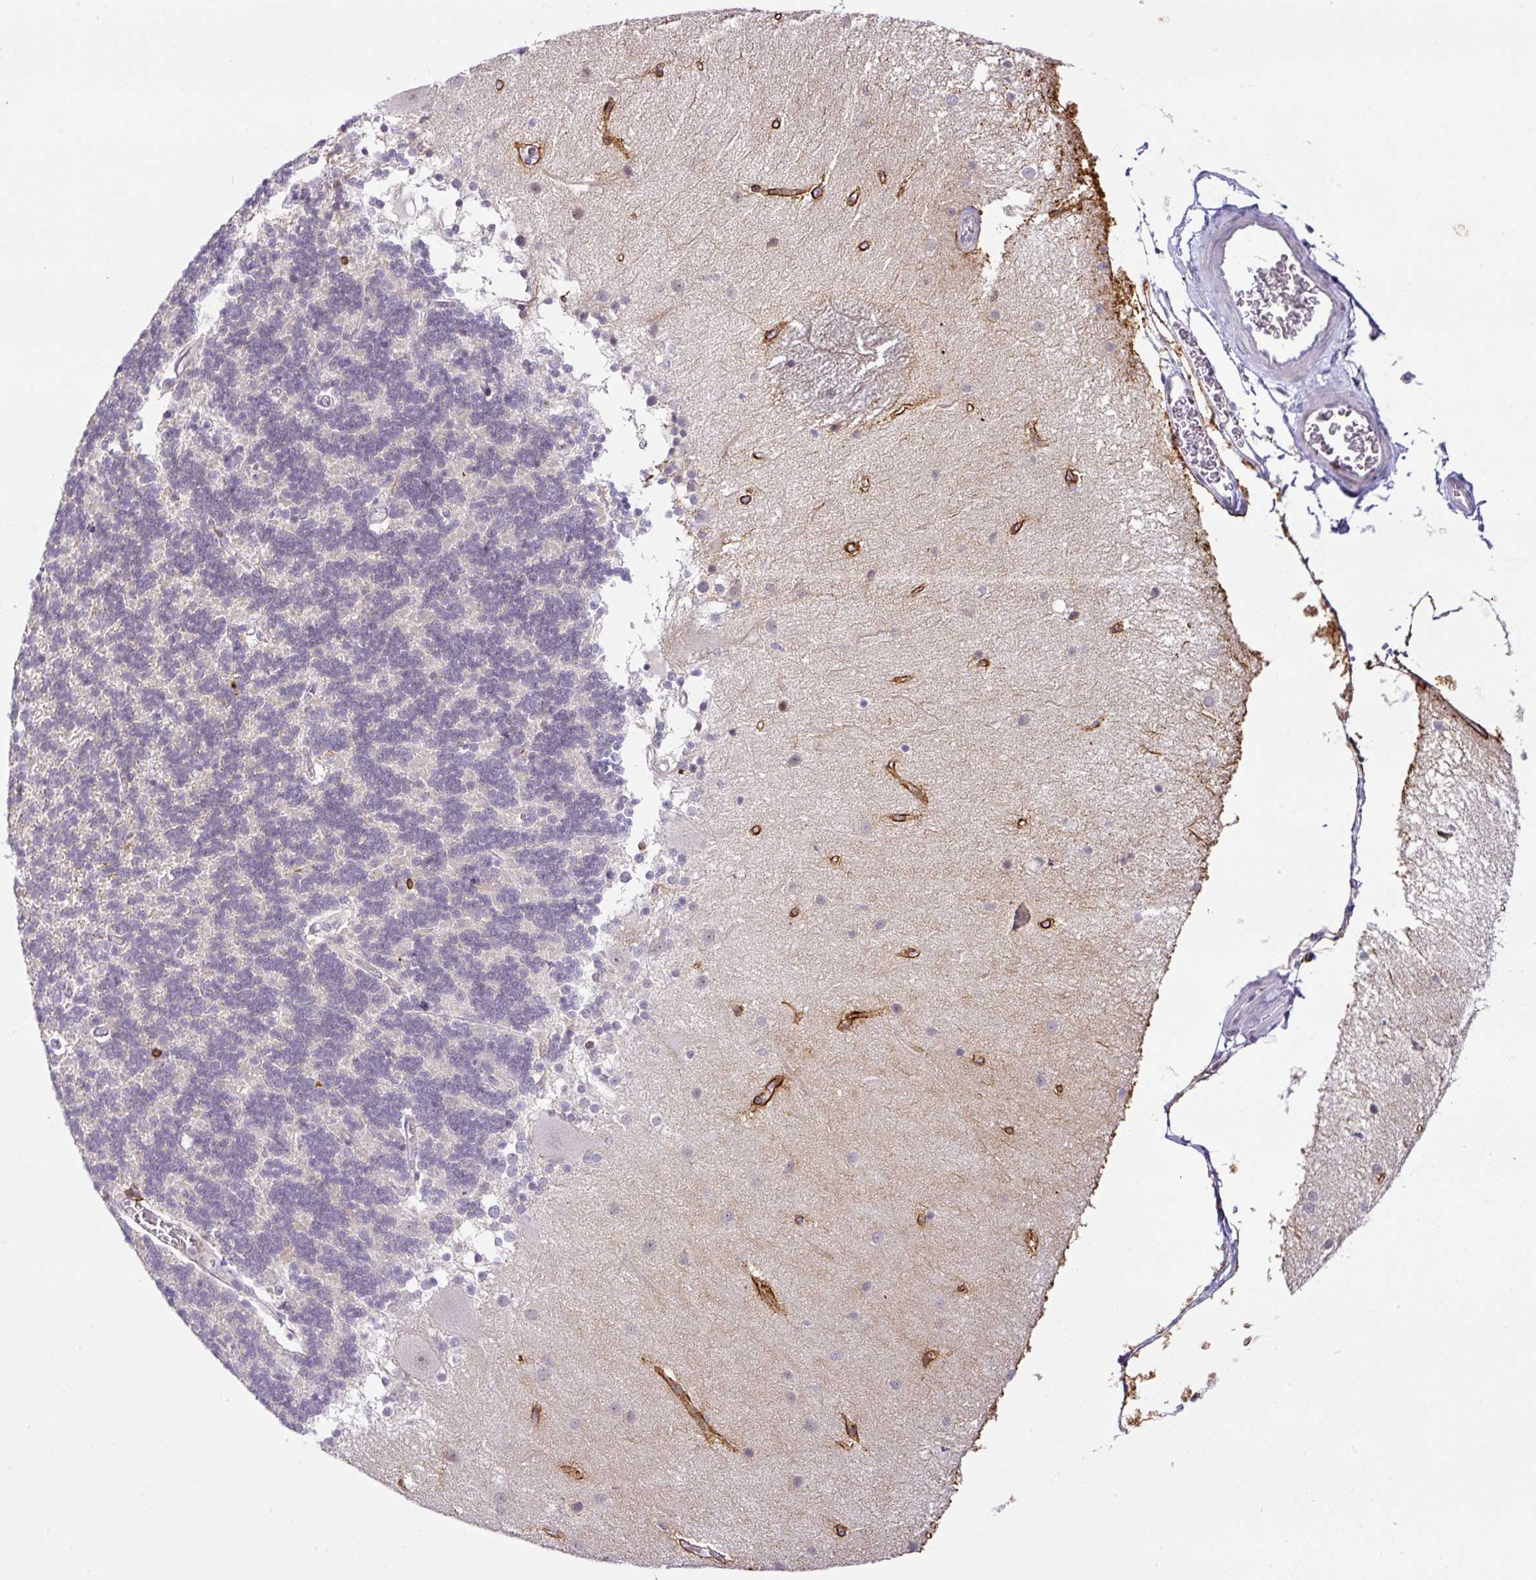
{"staining": {"intensity": "moderate", "quantity": "<25%", "location": "nuclear"}, "tissue": "cerebellum", "cell_type": "Cells in granular layer", "image_type": "normal", "snomed": [{"axis": "morphology", "description": "Normal tissue, NOS"}, {"axis": "topography", "description": "Cerebellum"}], "caption": "Immunohistochemical staining of unremarkable human cerebellum displays <25% levels of moderate nuclear protein staining in about <25% of cells in granular layer.", "gene": "PARP2", "patient": {"sex": "female", "age": 54}}